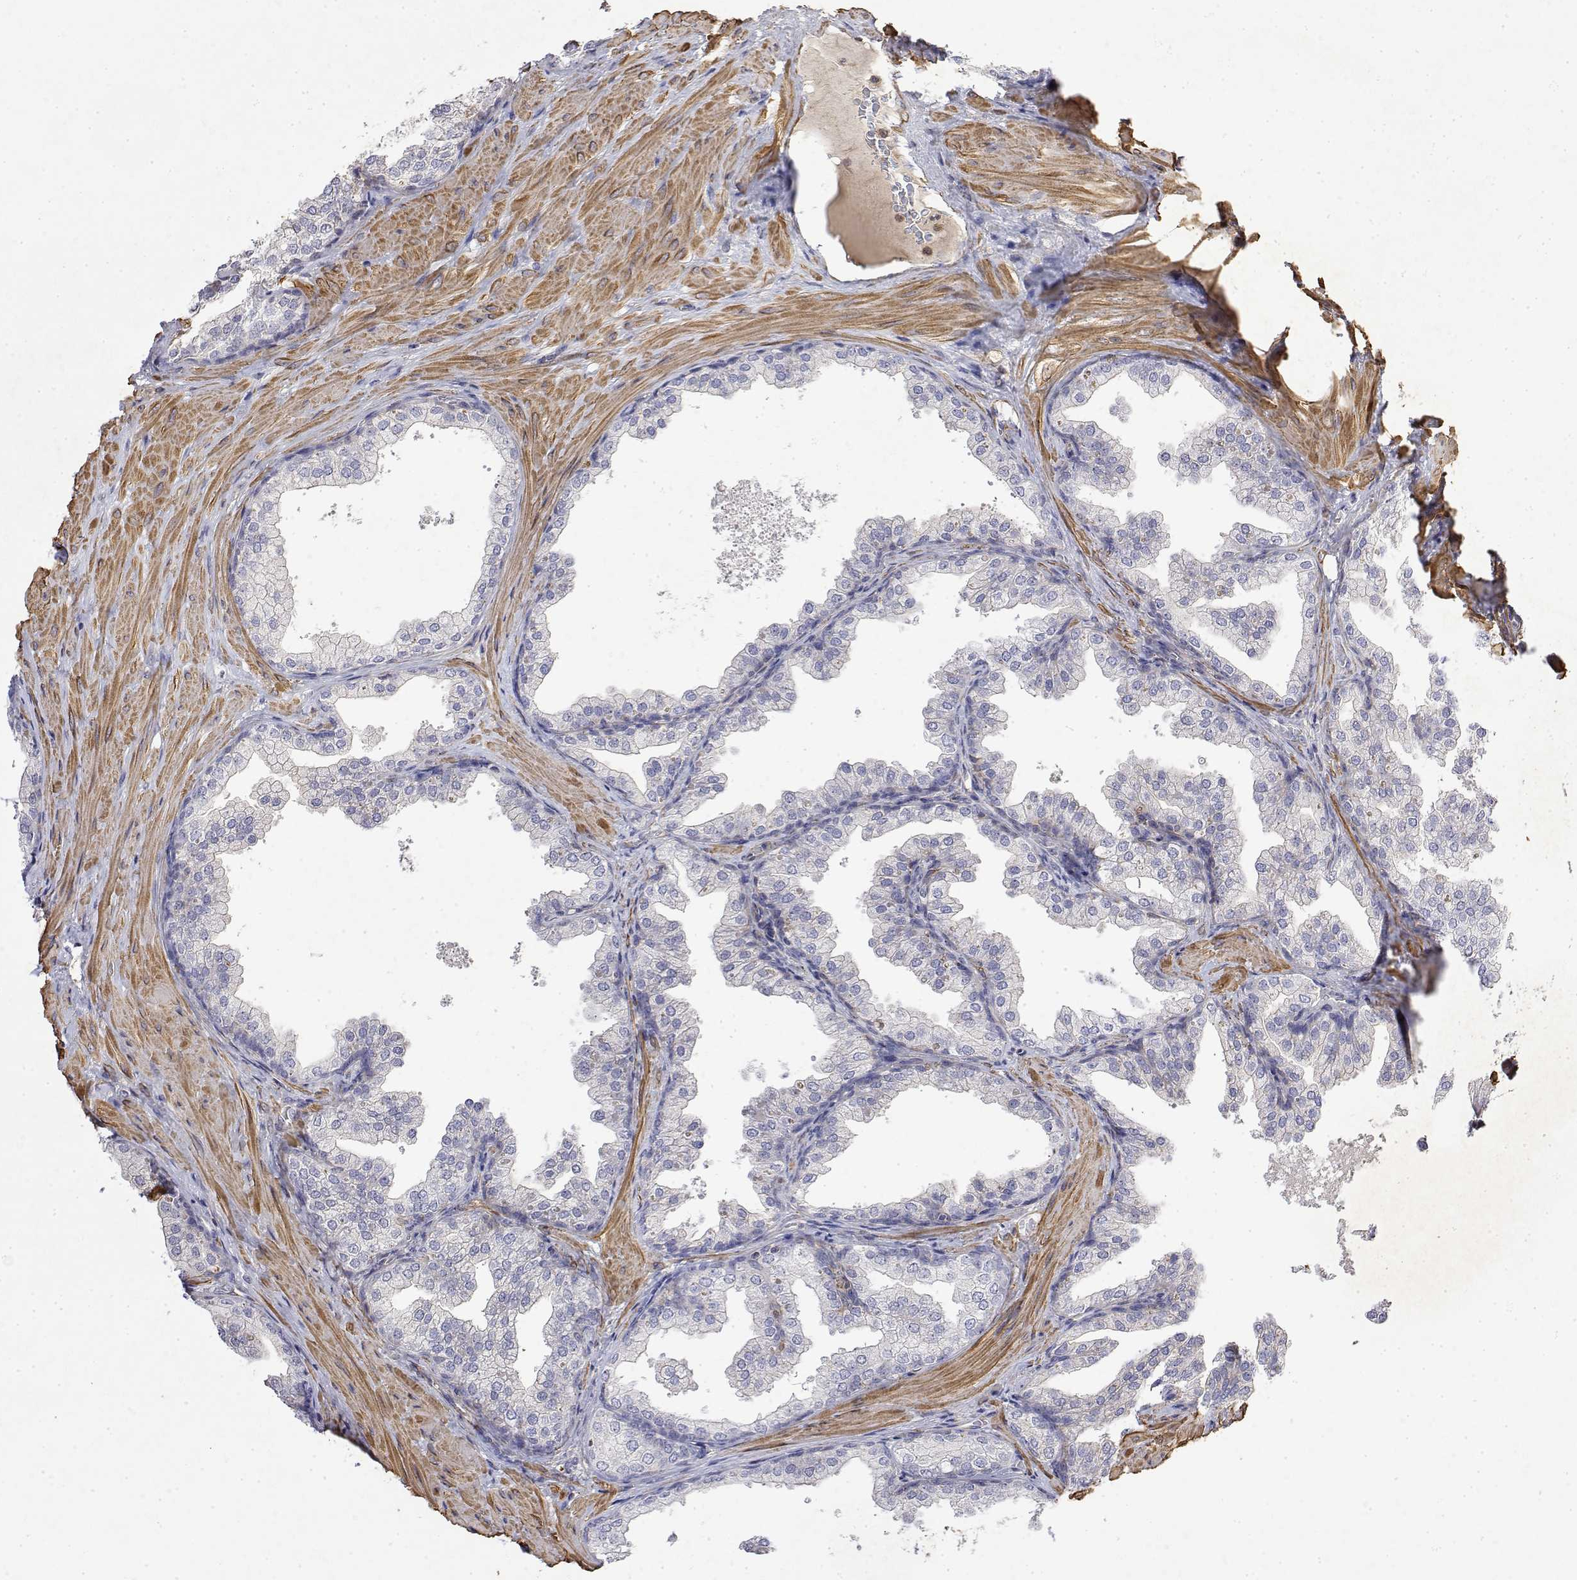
{"staining": {"intensity": "negative", "quantity": "none", "location": "none"}, "tissue": "prostate", "cell_type": "Glandular cells", "image_type": "normal", "snomed": [{"axis": "morphology", "description": "Normal tissue, NOS"}, {"axis": "topography", "description": "Prostate"}], "caption": "This is an IHC image of normal prostate. There is no expression in glandular cells.", "gene": "SOWAHD", "patient": {"sex": "male", "age": 37}}